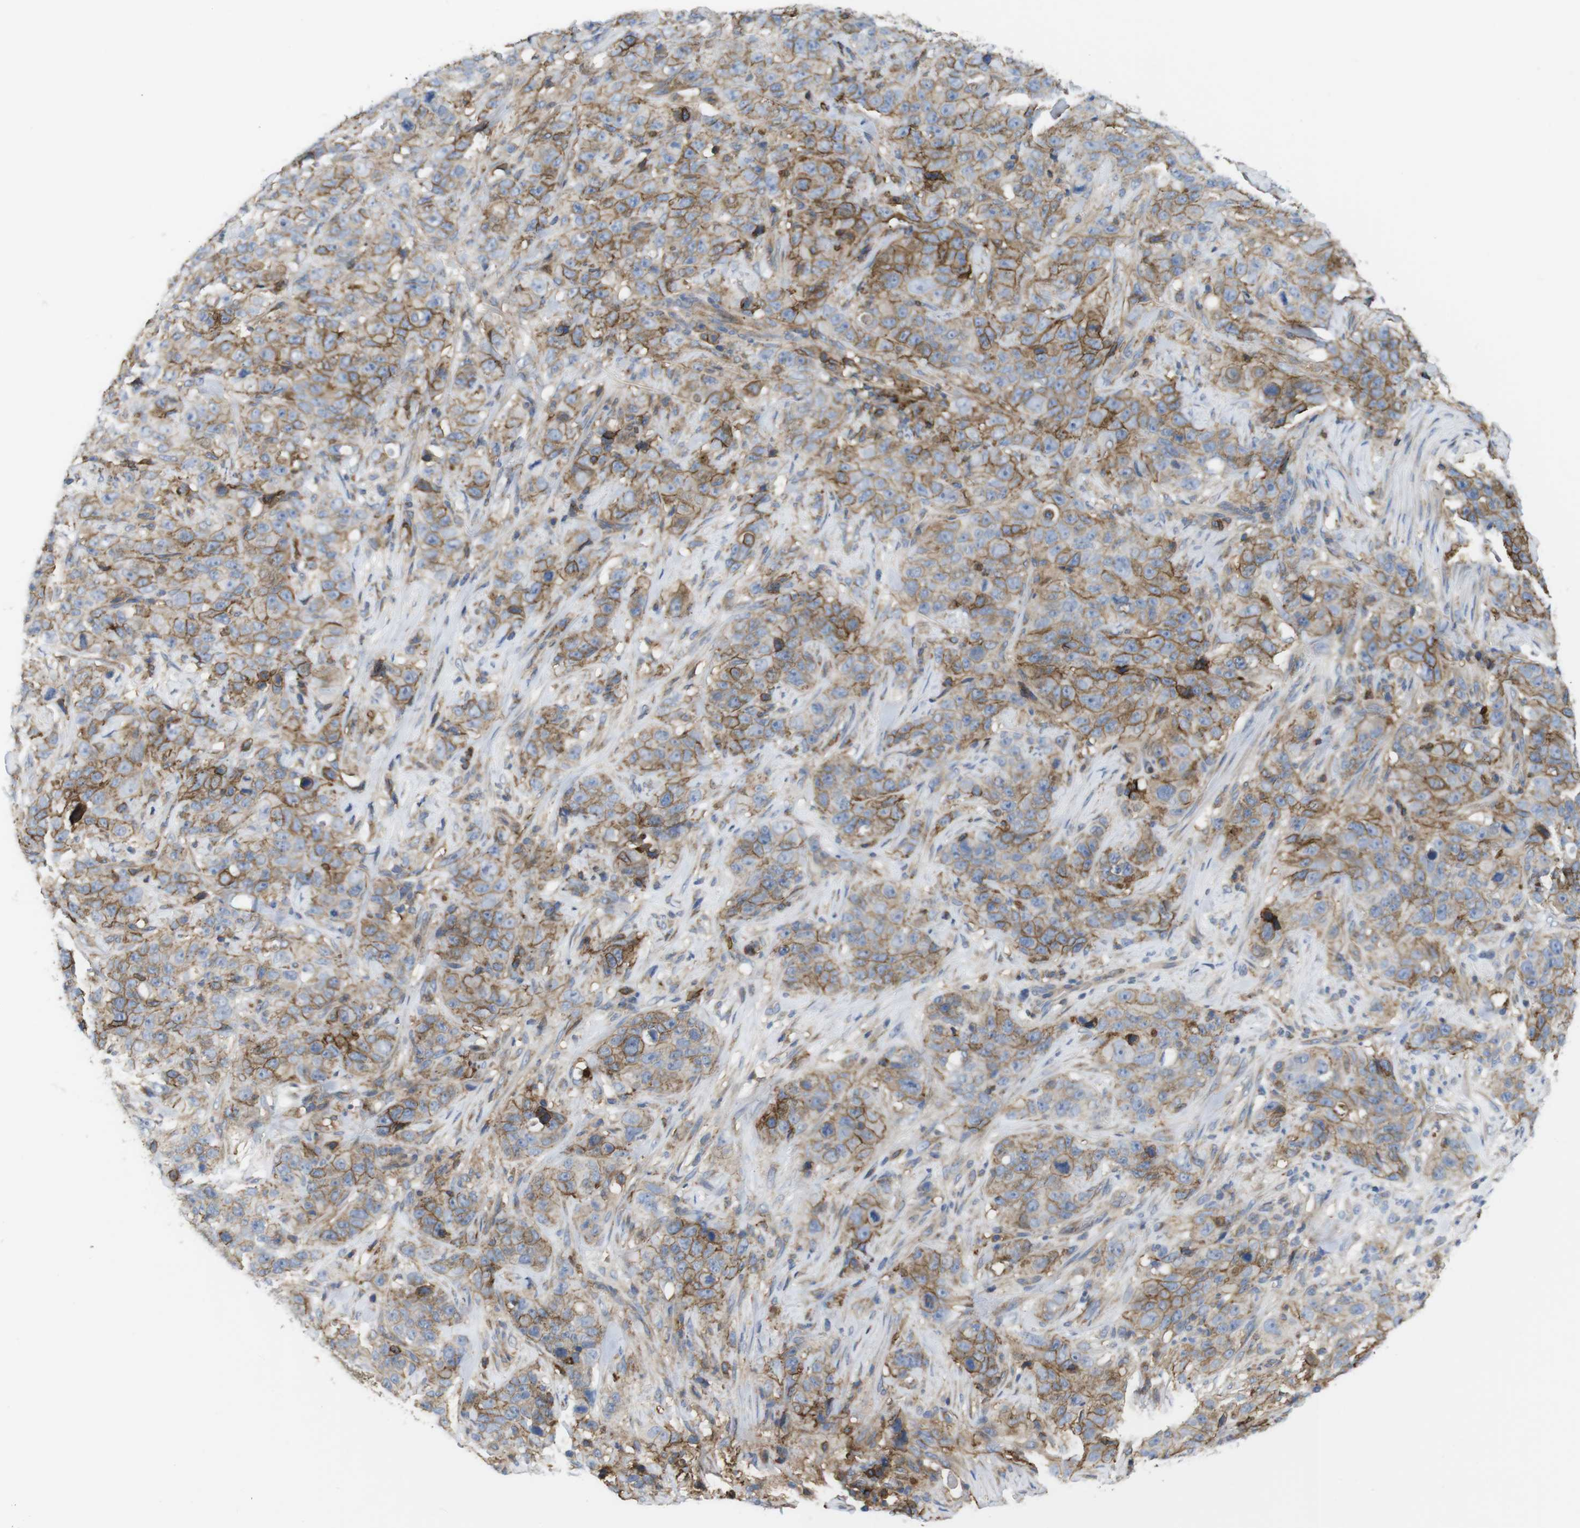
{"staining": {"intensity": "moderate", "quantity": "<25%", "location": "cytoplasmic/membranous"}, "tissue": "stomach cancer", "cell_type": "Tumor cells", "image_type": "cancer", "snomed": [{"axis": "morphology", "description": "Adenocarcinoma, NOS"}, {"axis": "topography", "description": "Stomach"}], "caption": "About <25% of tumor cells in human stomach cancer (adenocarcinoma) reveal moderate cytoplasmic/membranous protein expression as visualized by brown immunohistochemical staining.", "gene": "CCR6", "patient": {"sex": "male", "age": 48}}